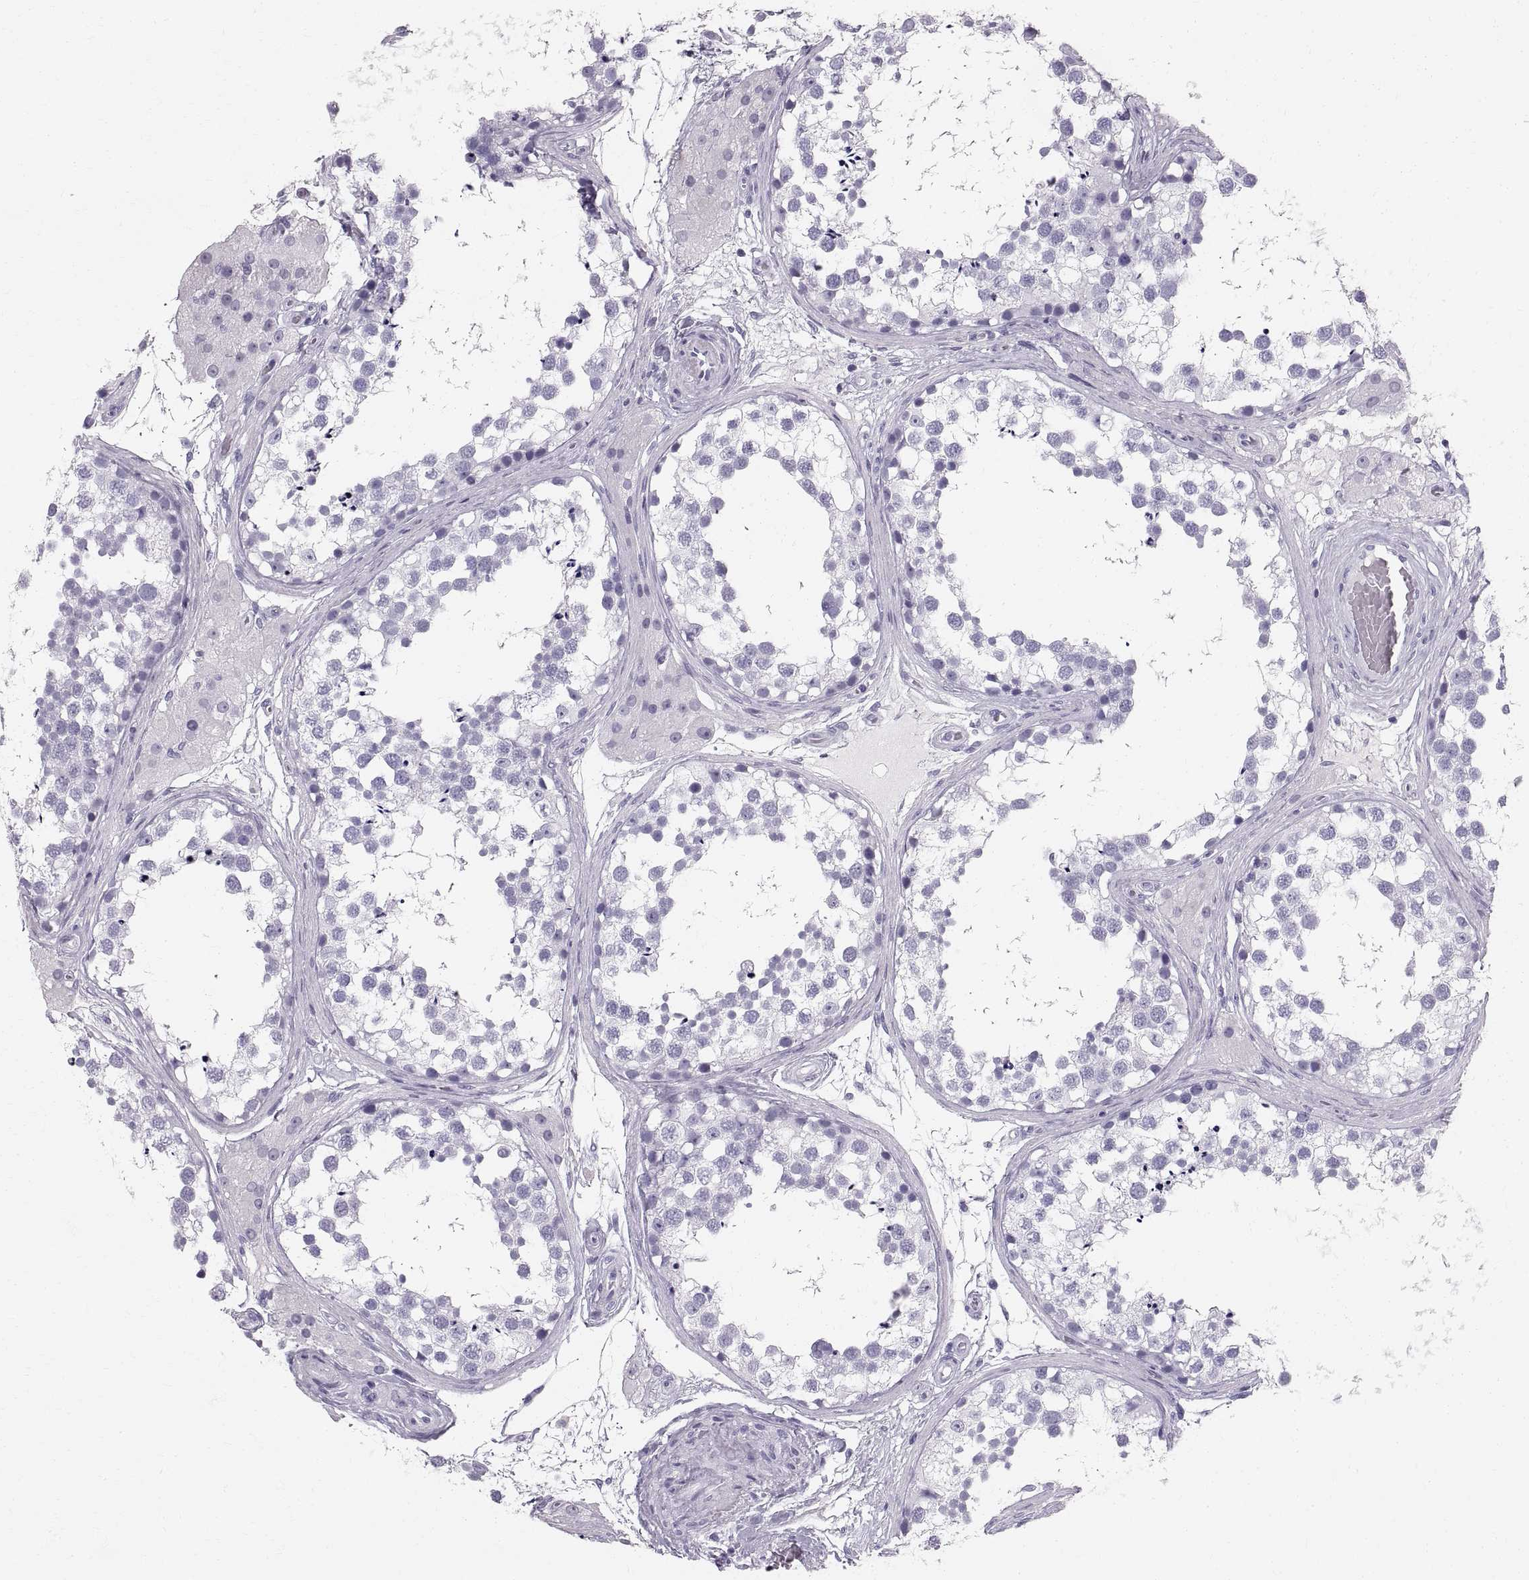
{"staining": {"intensity": "negative", "quantity": "none", "location": "none"}, "tissue": "testis", "cell_type": "Cells in seminiferous ducts", "image_type": "normal", "snomed": [{"axis": "morphology", "description": "Normal tissue, NOS"}, {"axis": "morphology", "description": "Seminoma, NOS"}, {"axis": "topography", "description": "Testis"}], "caption": "Cells in seminiferous ducts show no significant protein positivity in unremarkable testis. (Brightfield microscopy of DAB (3,3'-diaminobenzidine) IHC at high magnification).", "gene": "SLC22A6", "patient": {"sex": "male", "age": 65}}